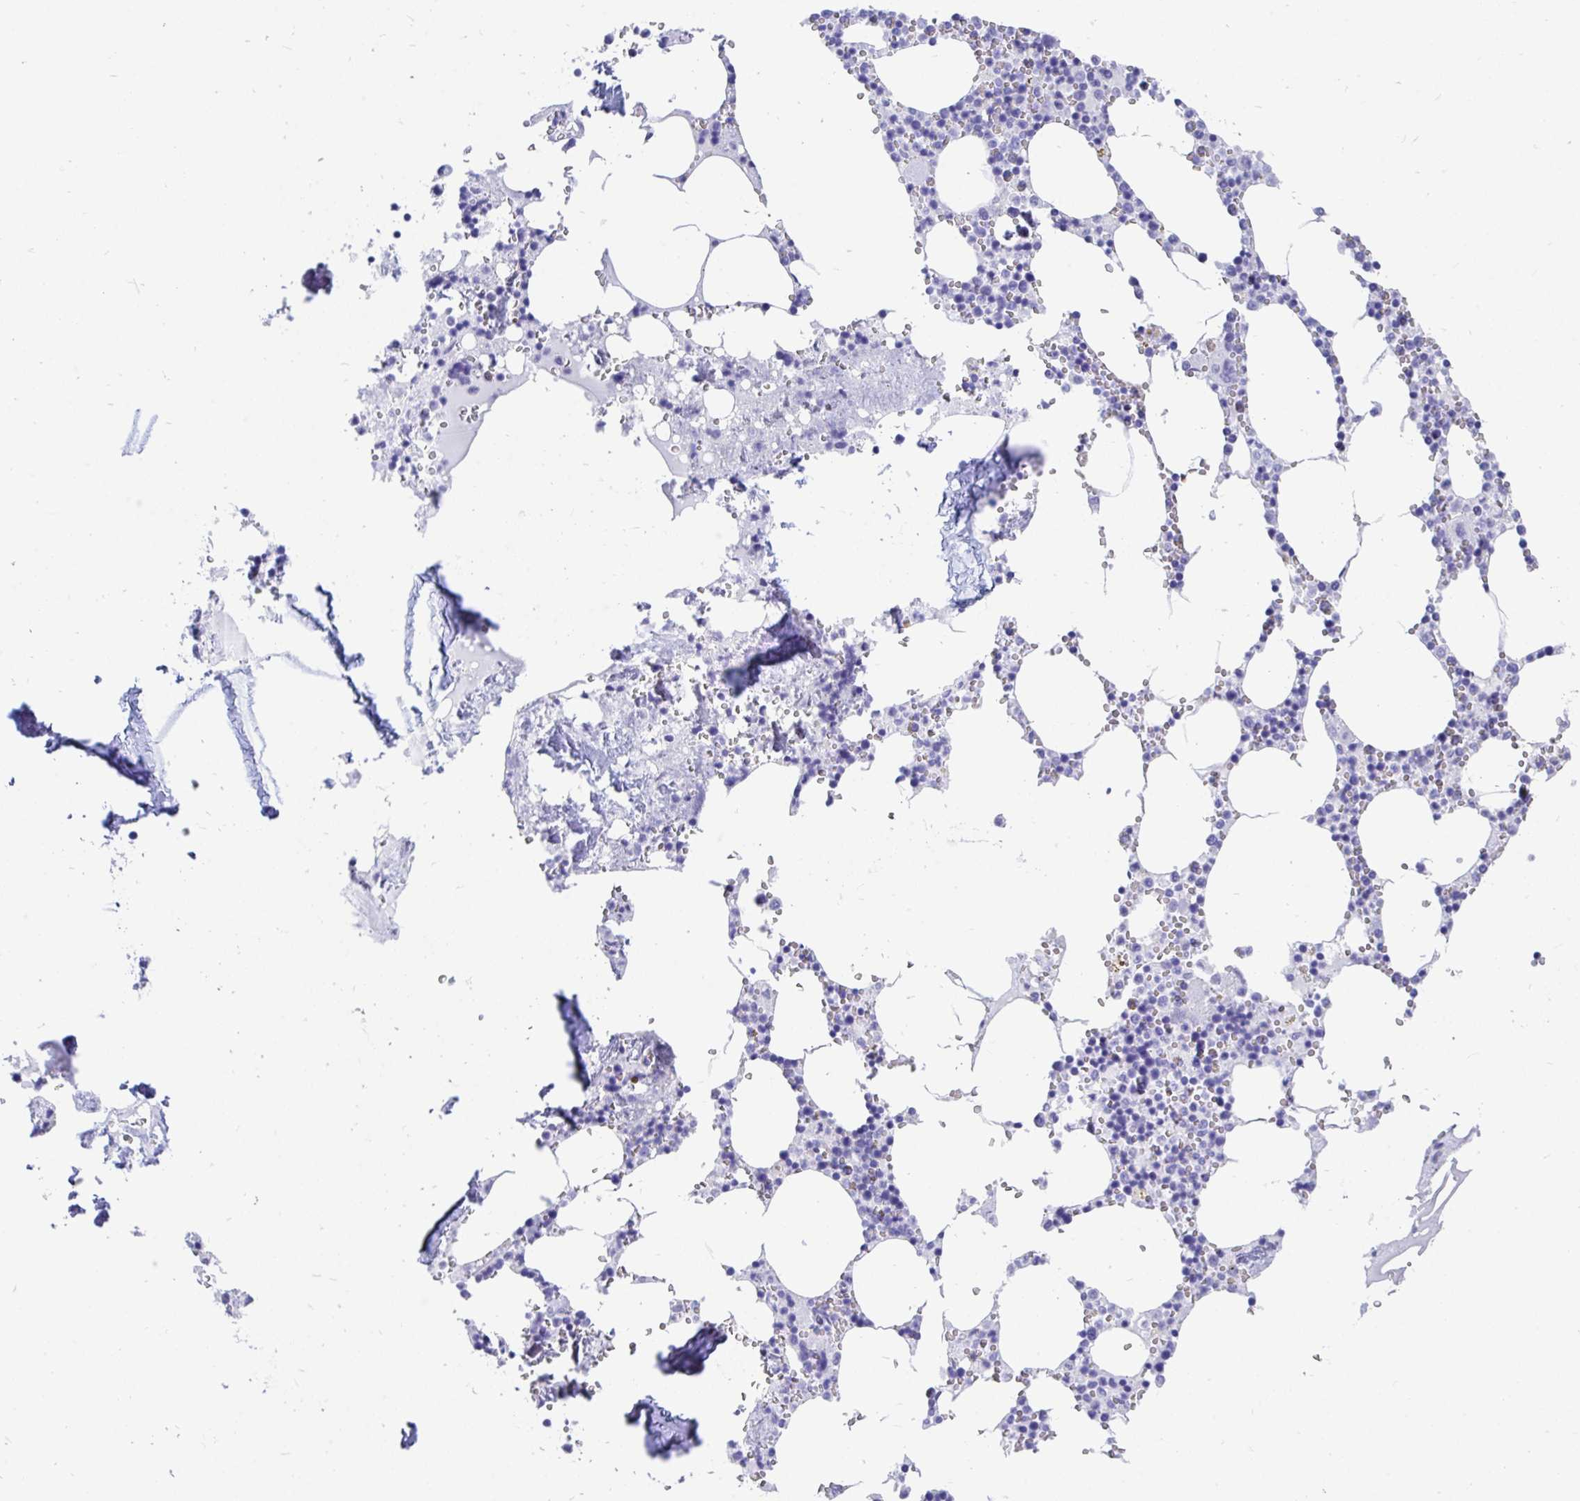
{"staining": {"intensity": "negative", "quantity": "none", "location": "none"}, "tissue": "bone marrow", "cell_type": "Hematopoietic cells", "image_type": "normal", "snomed": [{"axis": "morphology", "description": "Normal tissue, NOS"}, {"axis": "topography", "description": "Bone marrow"}], "caption": "A histopathology image of bone marrow stained for a protein shows no brown staining in hematopoietic cells. (Brightfield microscopy of DAB (3,3'-diaminobenzidine) immunohistochemistry at high magnification).", "gene": "RBPMS", "patient": {"sex": "male", "age": 54}}